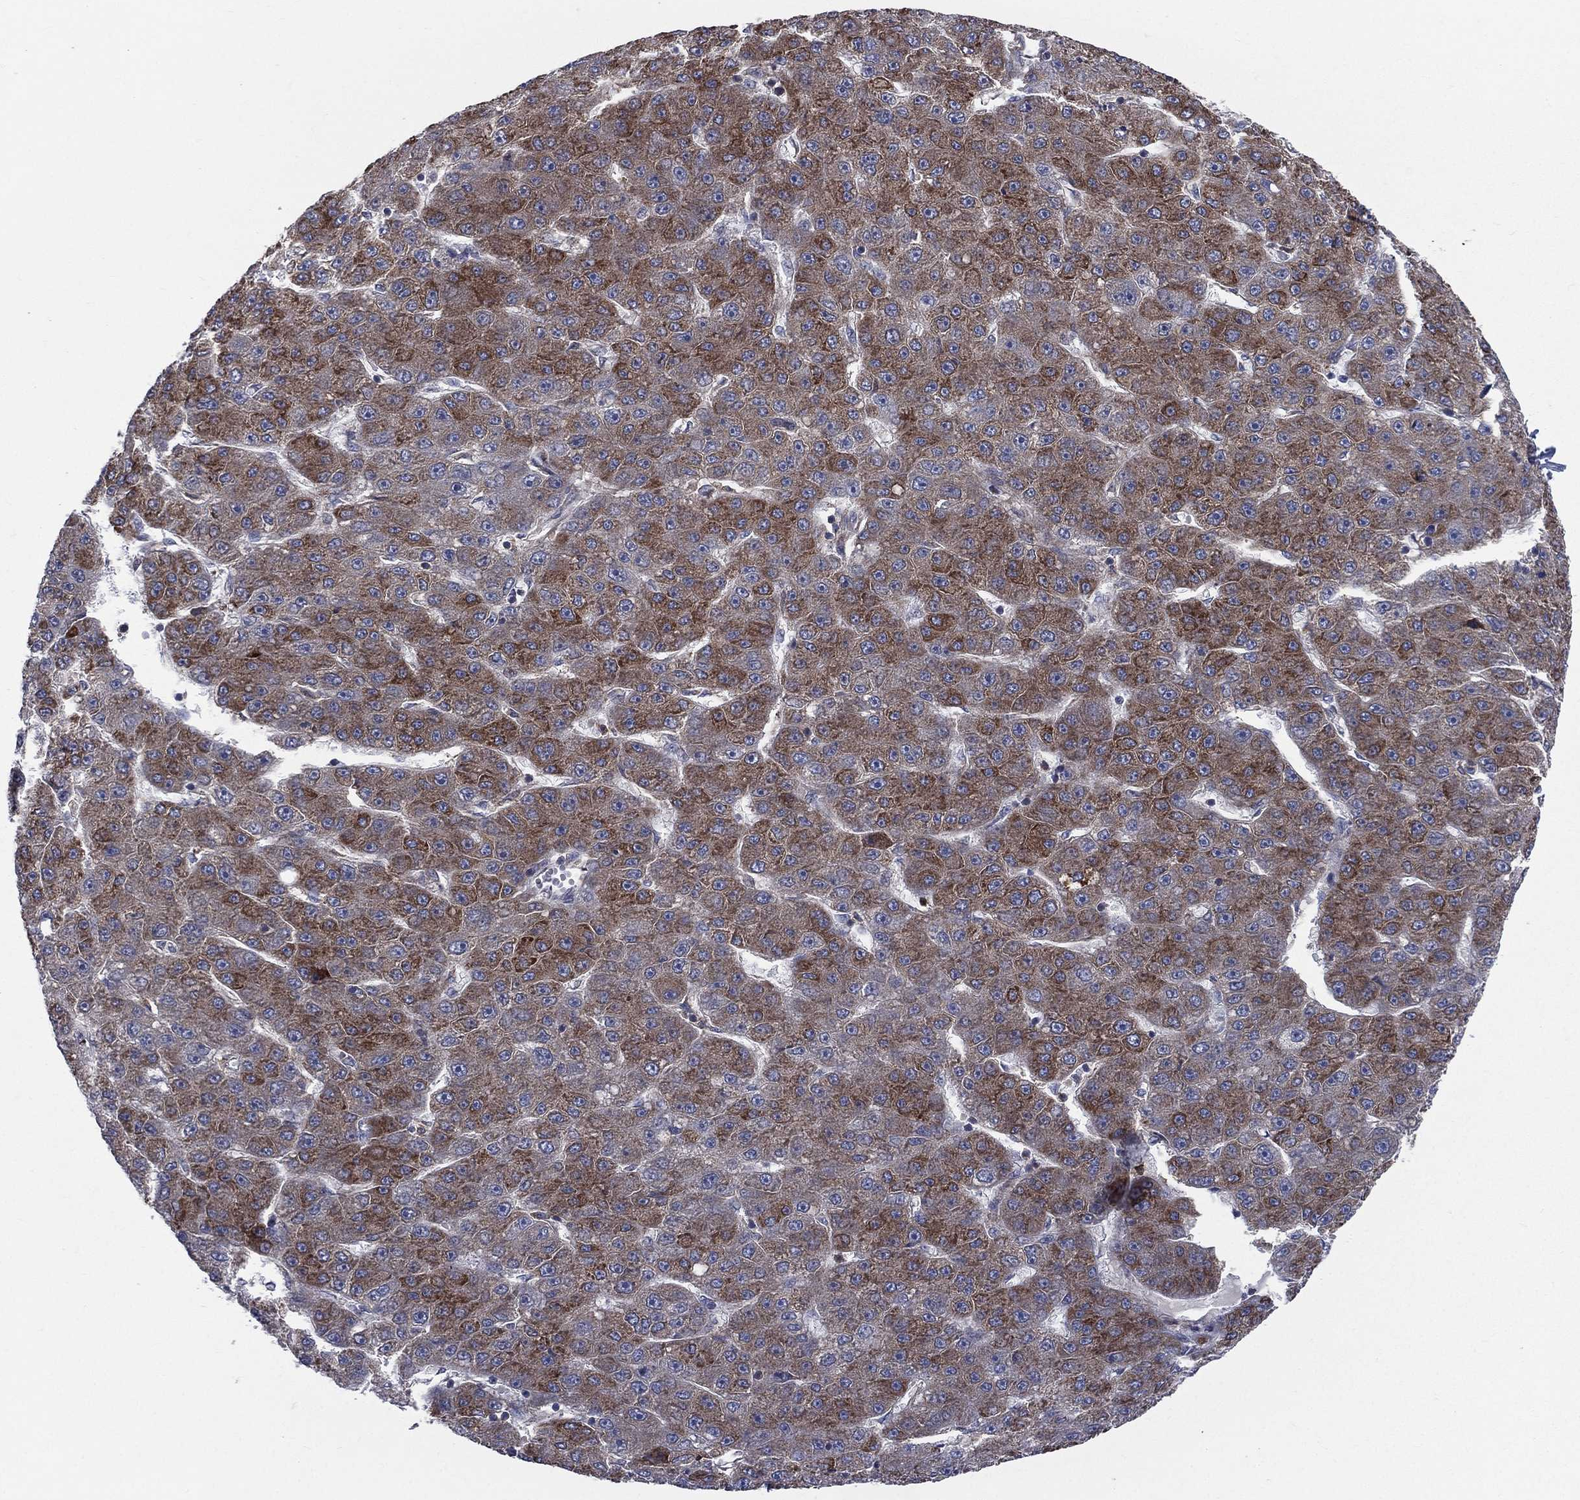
{"staining": {"intensity": "strong", "quantity": ">75%", "location": "cytoplasmic/membranous"}, "tissue": "liver cancer", "cell_type": "Tumor cells", "image_type": "cancer", "snomed": [{"axis": "morphology", "description": "Carcinoma, Hepatocellular, NOS"}, {"axis": "topography", "description": "Liver"}], "caption": "Tumor cells reveal high levels of strong cytoplasmic/membranous expression in about >75% of cells in human hepatocellular carcinoma (liver).", "gene": "CCDC159", "patient": {"sex": "male", "age": 67}}